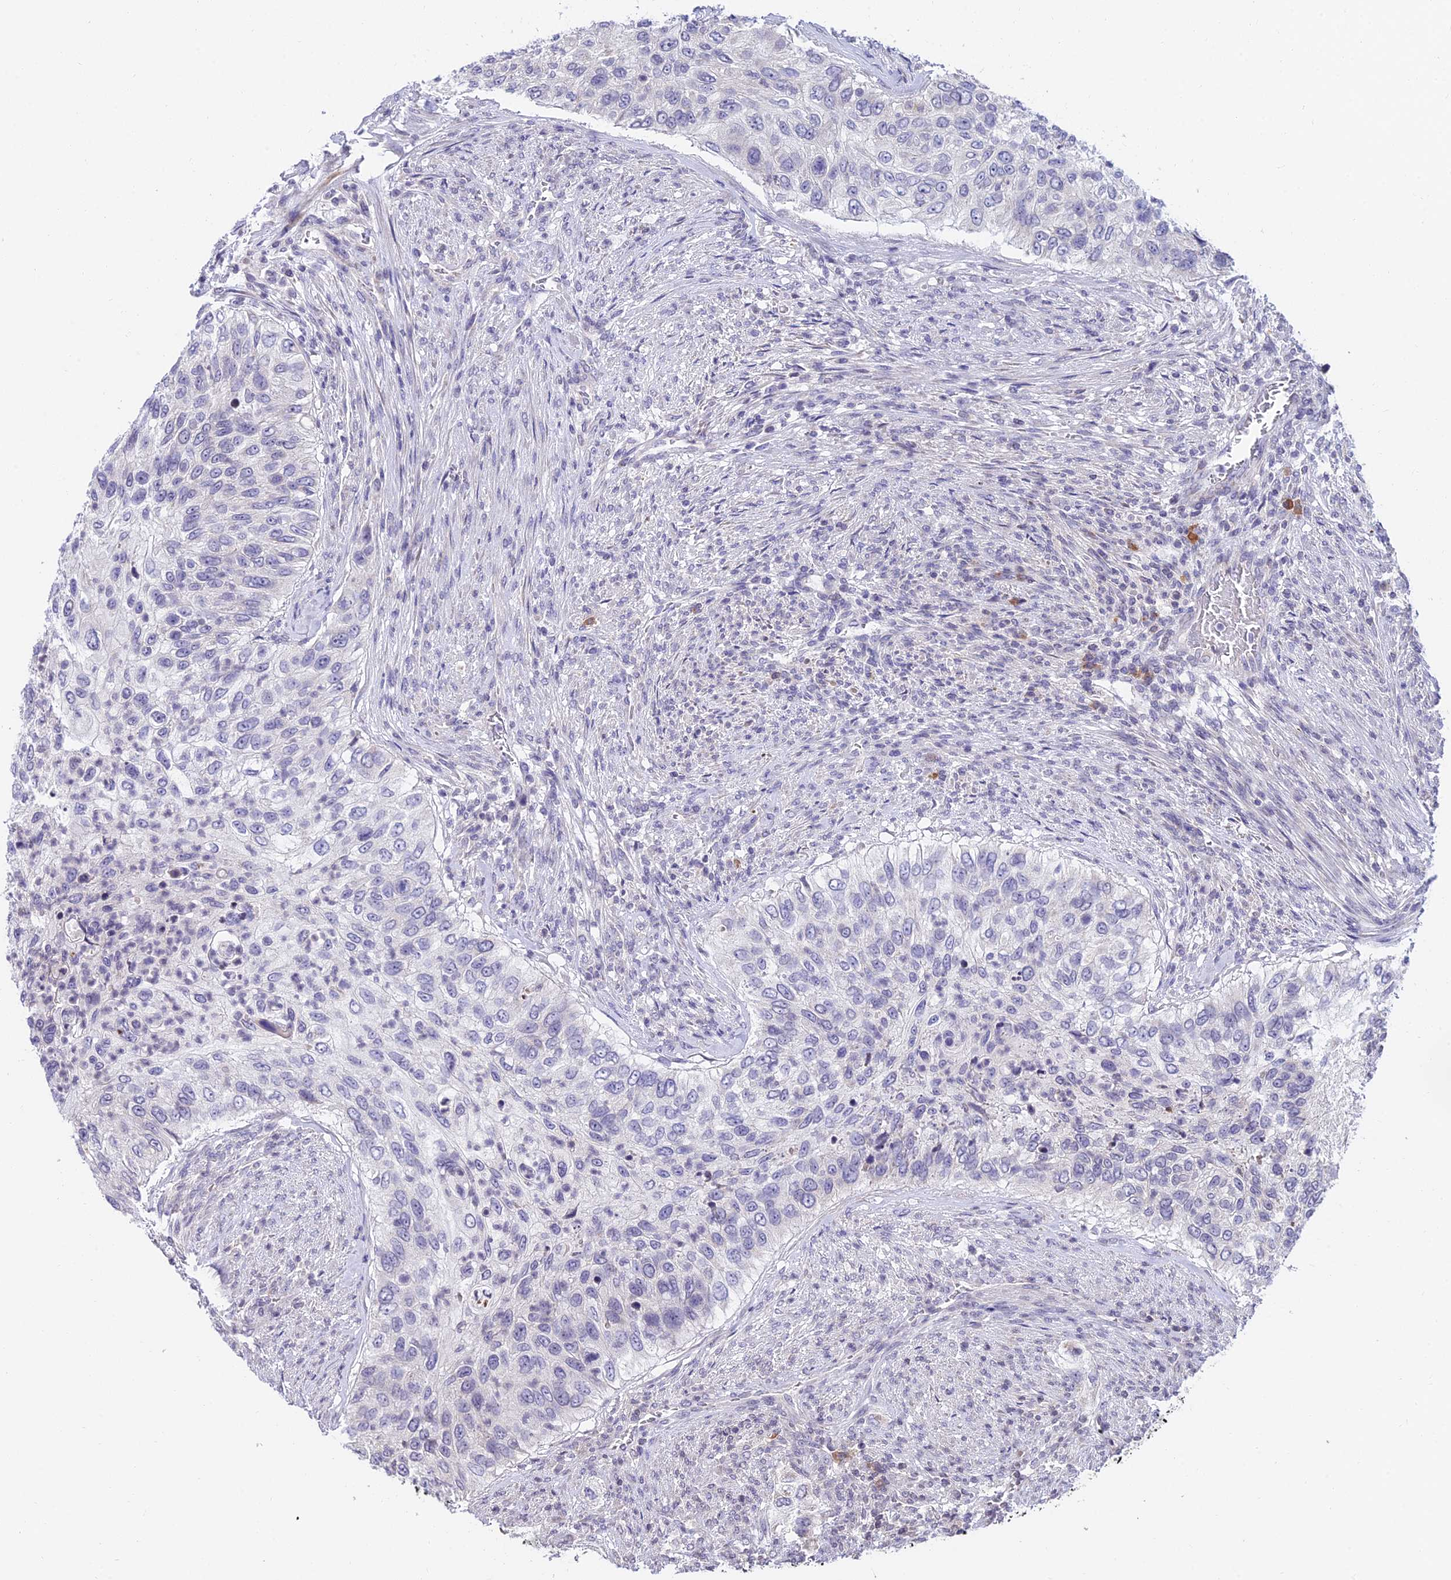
{"staining": {"intensity": "negative", "quantity": "none", "location": "none"}, "tissue": "urothelial cancer", "cell_type": "Tumor cells", "image_type": "cancer", "snomed": [{"axis": "morphology", "description": "Urothelial carcinoma, High grade"}, {"axis": "topography", "description": "Urinary bladder"}], "caption": "High magnification brightfield microscopy of urothelial cancer stained with DAB (3,3'-diaminobenzidine) (brown) and counterstained with hematoxylin (blue): tumor cells show no significant staining.", "gene": "CDNF", "patient": {"sex": "female", "age": 60}}